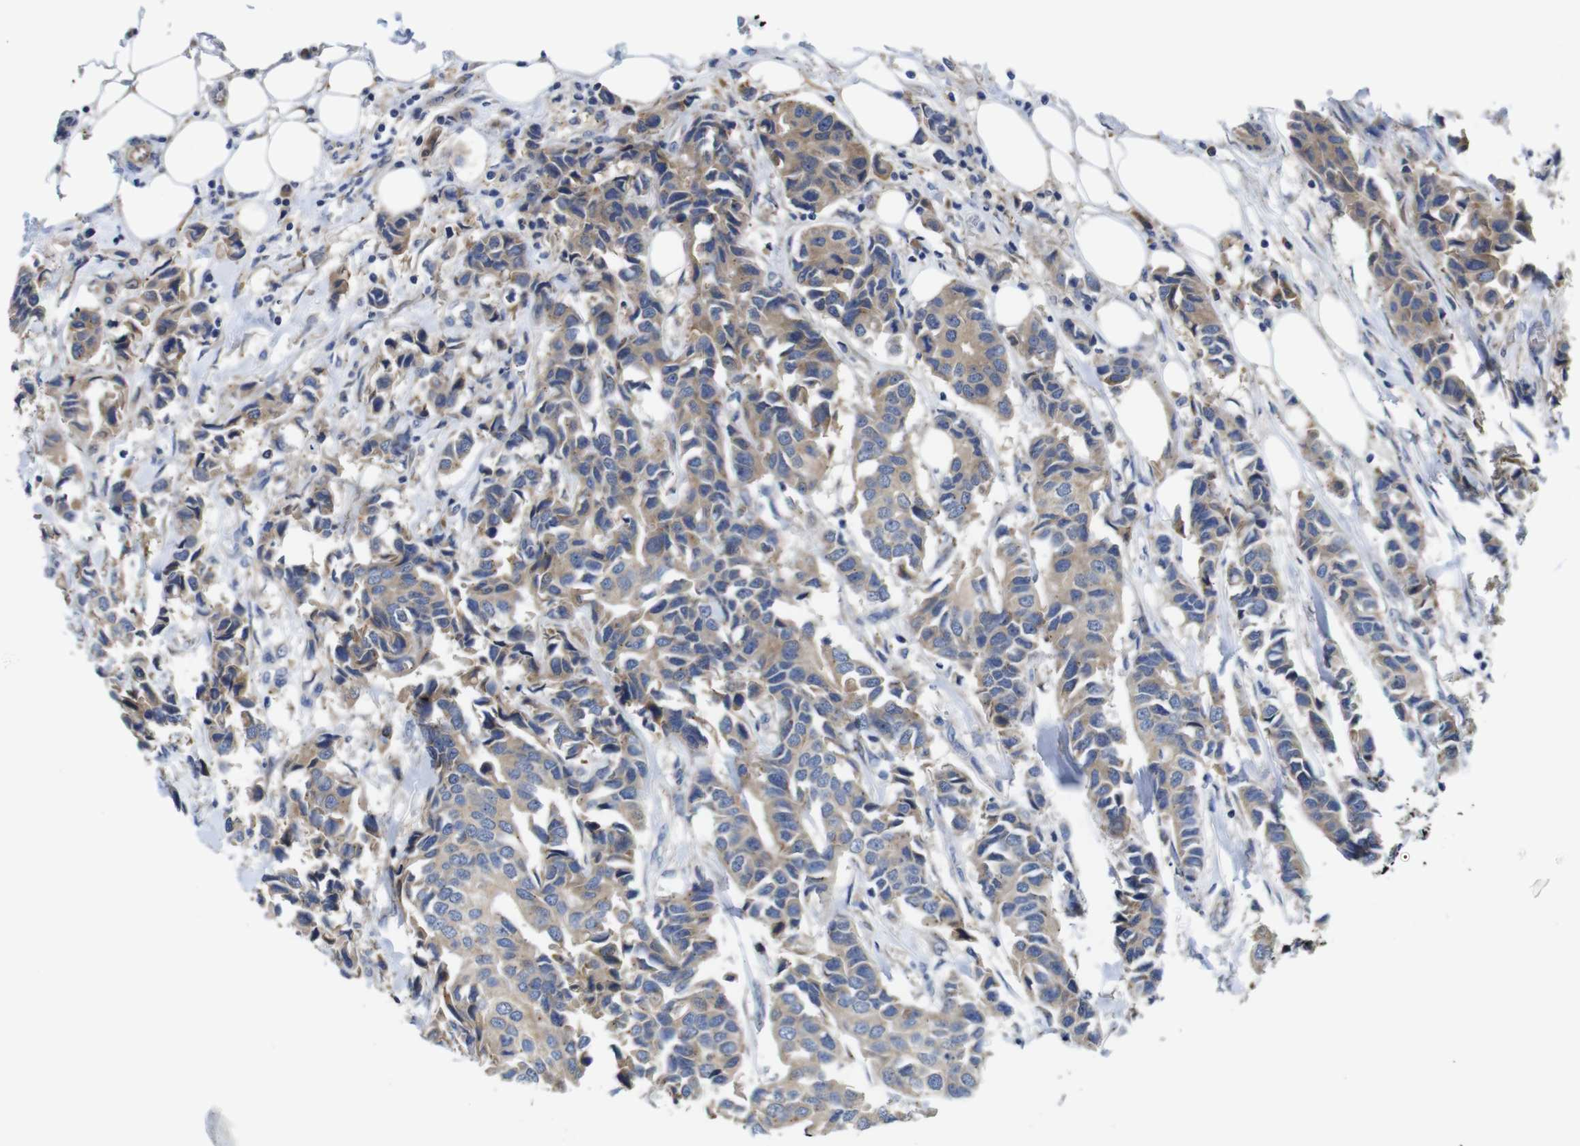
{"staining": {"intensity": "weak", "quantity": ">75%", "location": "cytoplasmic/membranous"}, "tissue": "breast cancer", "cell_type": "Tumor cells", "image_type": "cancer", "snomed": [{"axis": "morphology", "description": "Duct carcinoma"}, {"axis": "topography", "description": "Breast"}], "caption": "The immunohistochemical stain highlights weak cytoplasmic/membranous staining in tumor cells of breast cancer tissue.", "gene": "DDRGK1", "patient": {"sex": "female", "age": 80}}